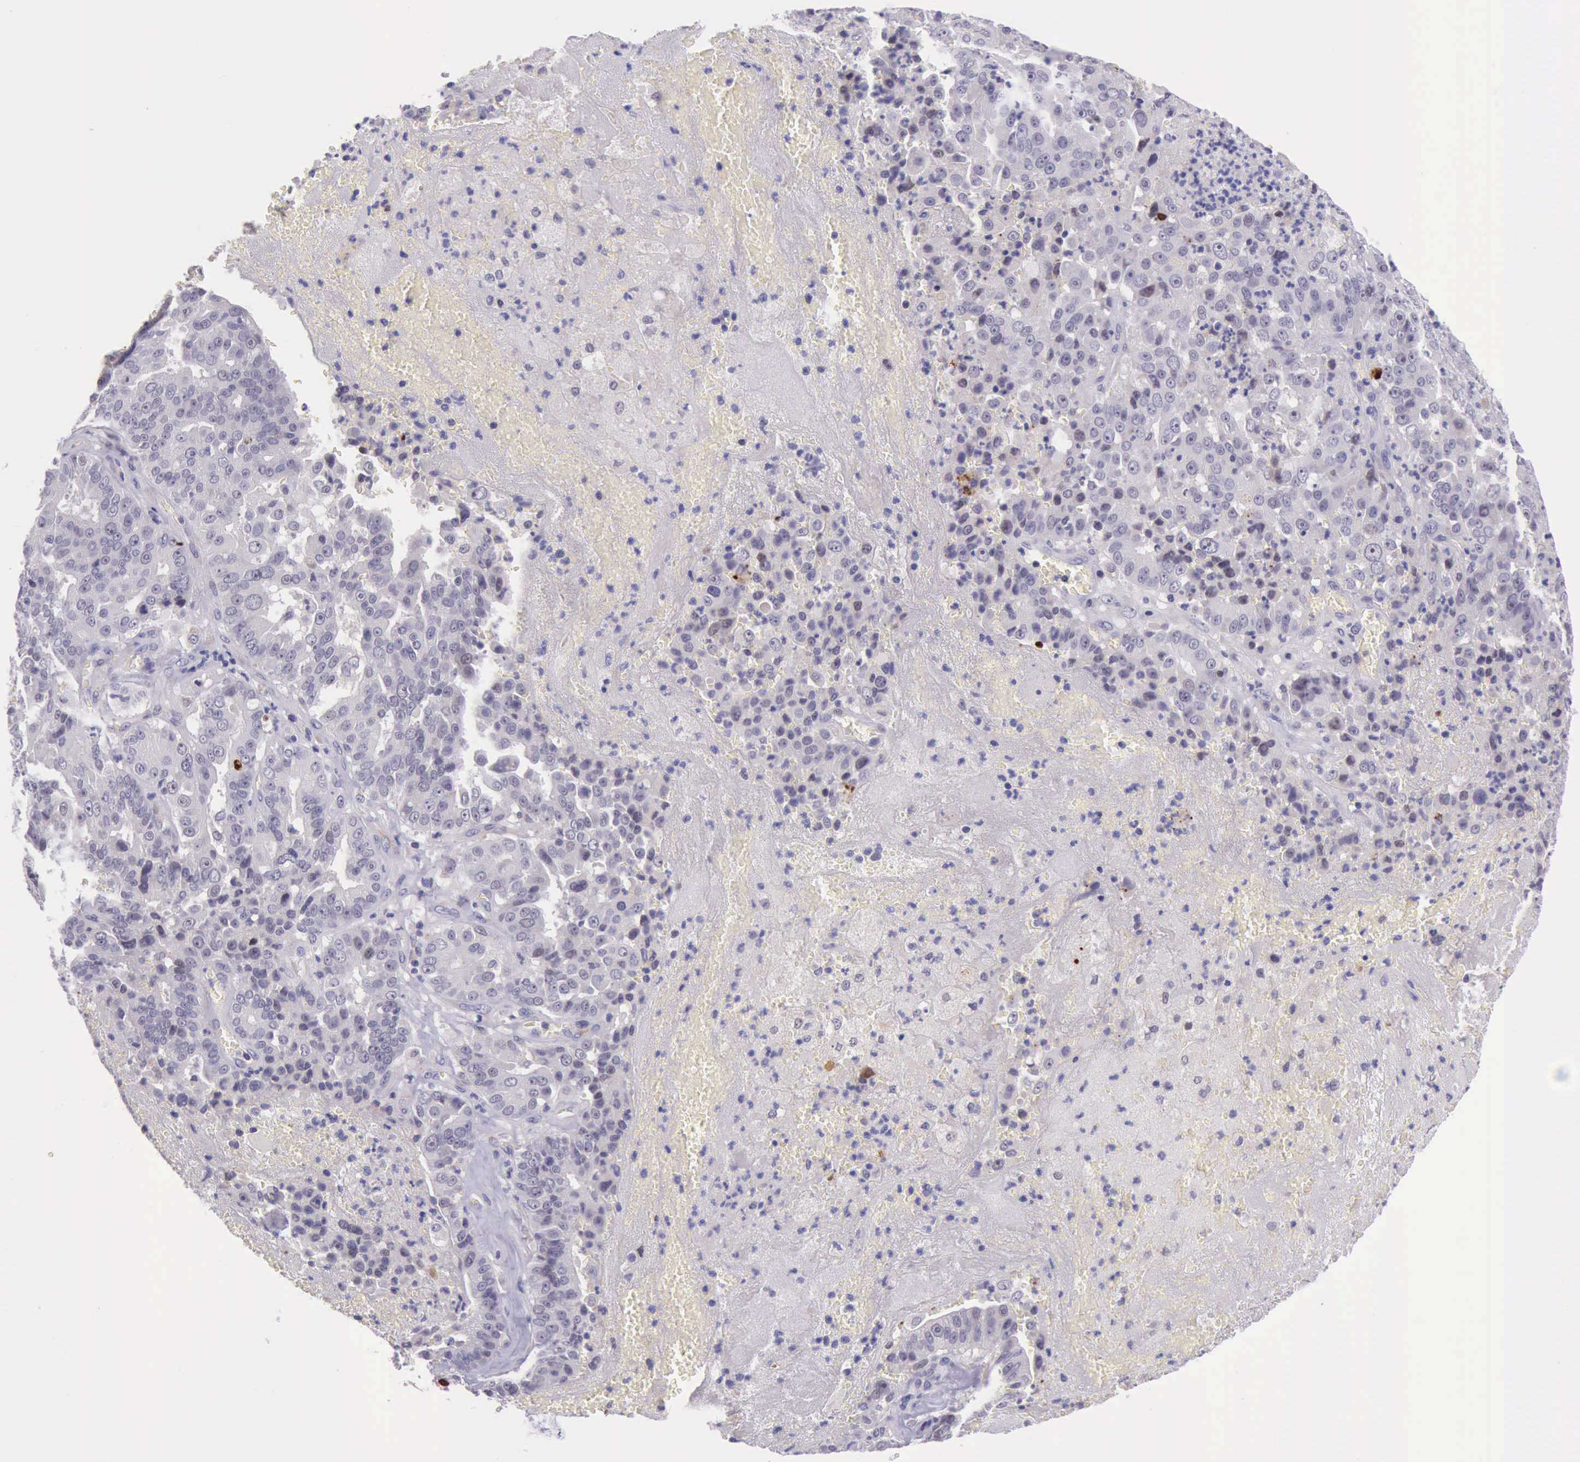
{"staining": {"intensity": "strong", "quantity": "<25%", "location": "nuclear"}, "tissue": "liver cancer", "cell_type": "Tumor cells", "image_type": "cancer", "snomed": [{"axis": "morphology", "description": "Cholangiocarcinoma"}, {"axis": "topography", "description": "Liver"}], "caption": "Liver cholangiocarcinoma stained with immunohistochemistry (IHC) reveals strong nuclear expression in approximately <25% of tumor cells.", "gene": "PARP1", "patient": {"sex": "female", "age": 79}}